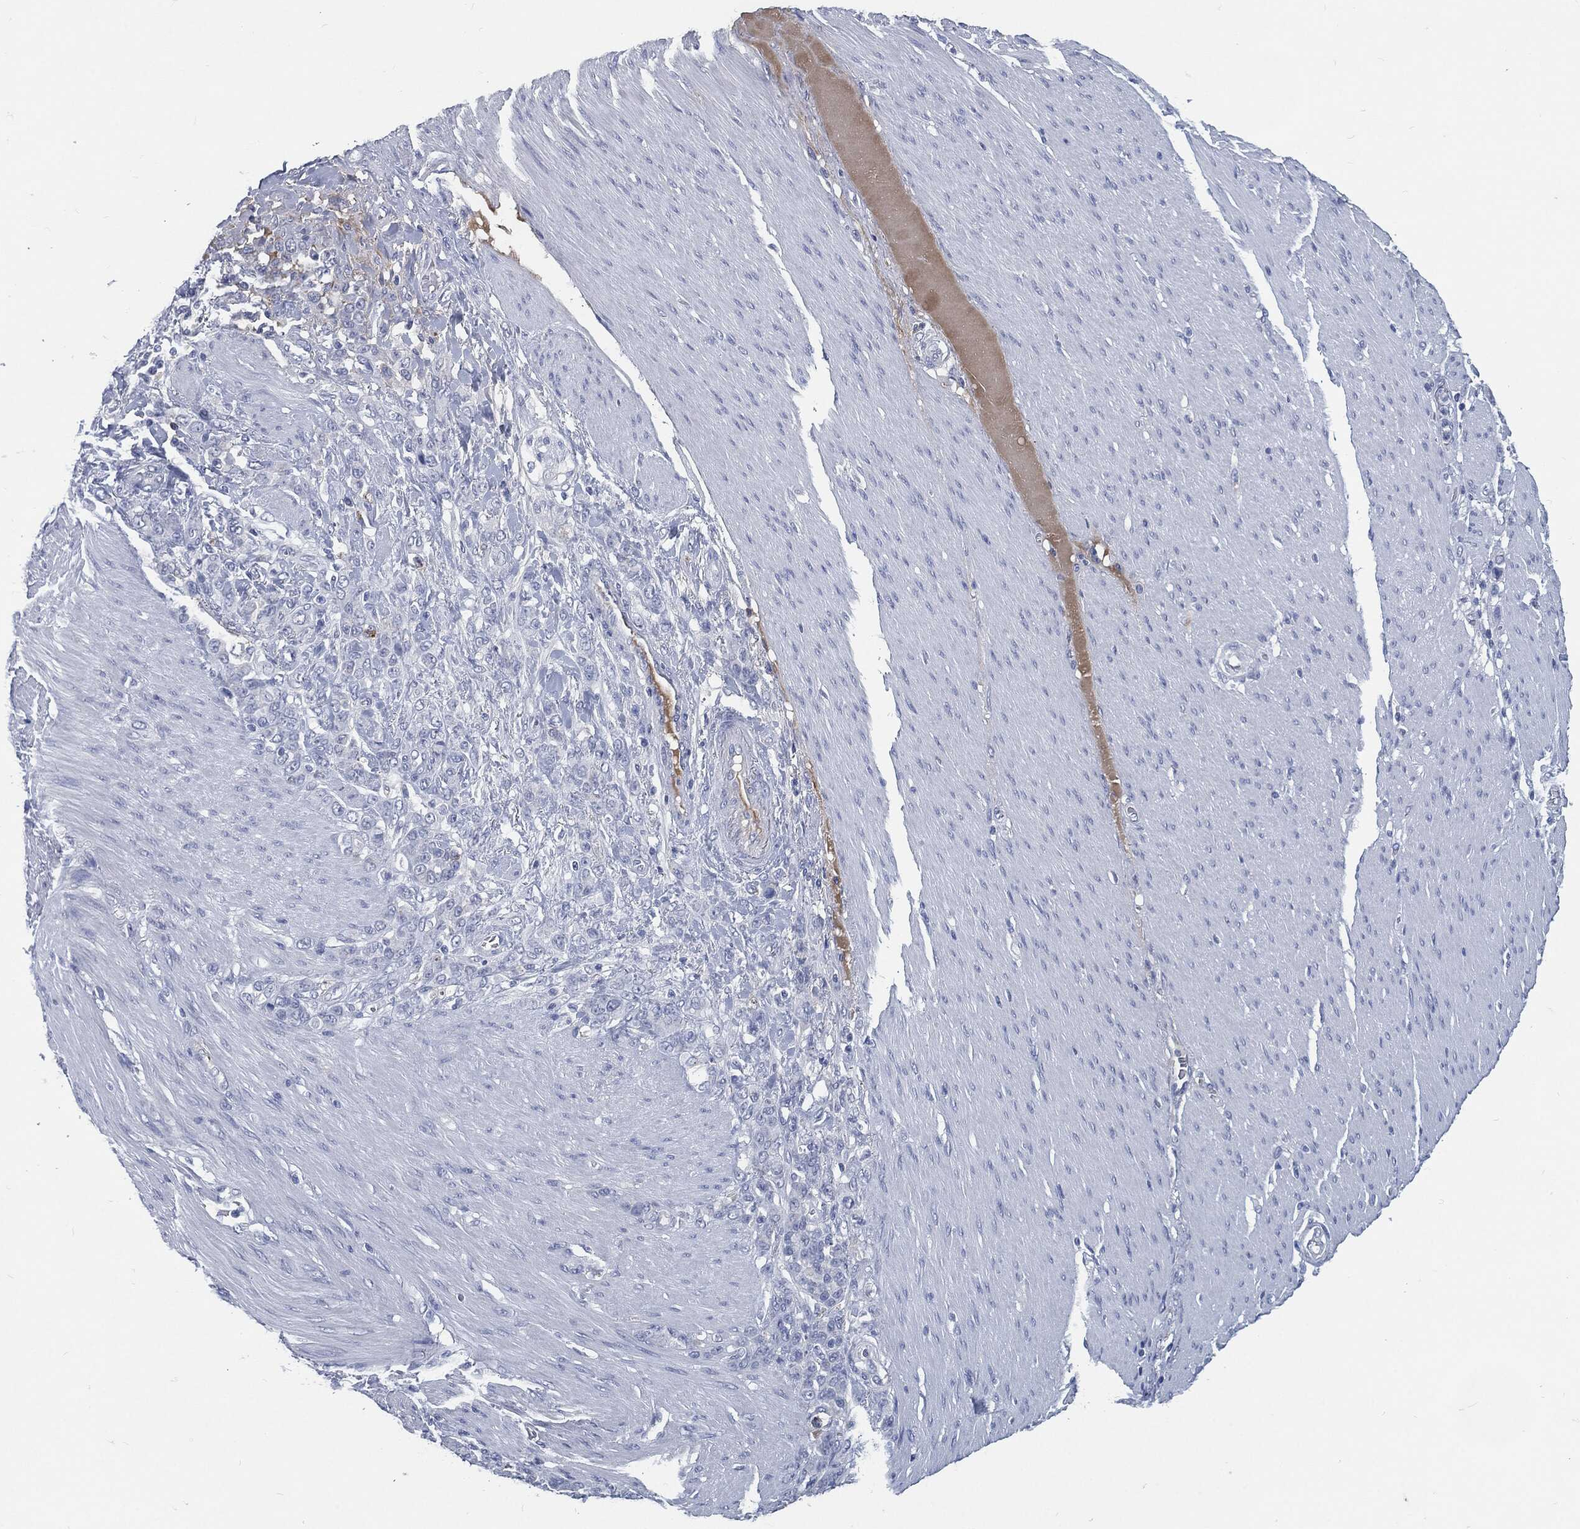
{"staining": {"intensity": "negative", "quantity": "none", "location": "none"}, "tissue": "stomach cancer", "cell_type": "Tumor cells", "image_type": "cancer", "snomed": [{"axis": "morphology", "description": "Normal tissue, NOS"}, {"axis": "morphology", "description": "Adenocarcinoma, NOS"}, {"axis": "topography", "description": "Stomach"}], "caption": "DAB (3,3'-diaminobenzidine) immunohistochemical staining of stomach adenocarcinoma reveals no significant positivity in tumor cells.", "gene": "MST1", "patient": {"sex": "female", "age": 79}}